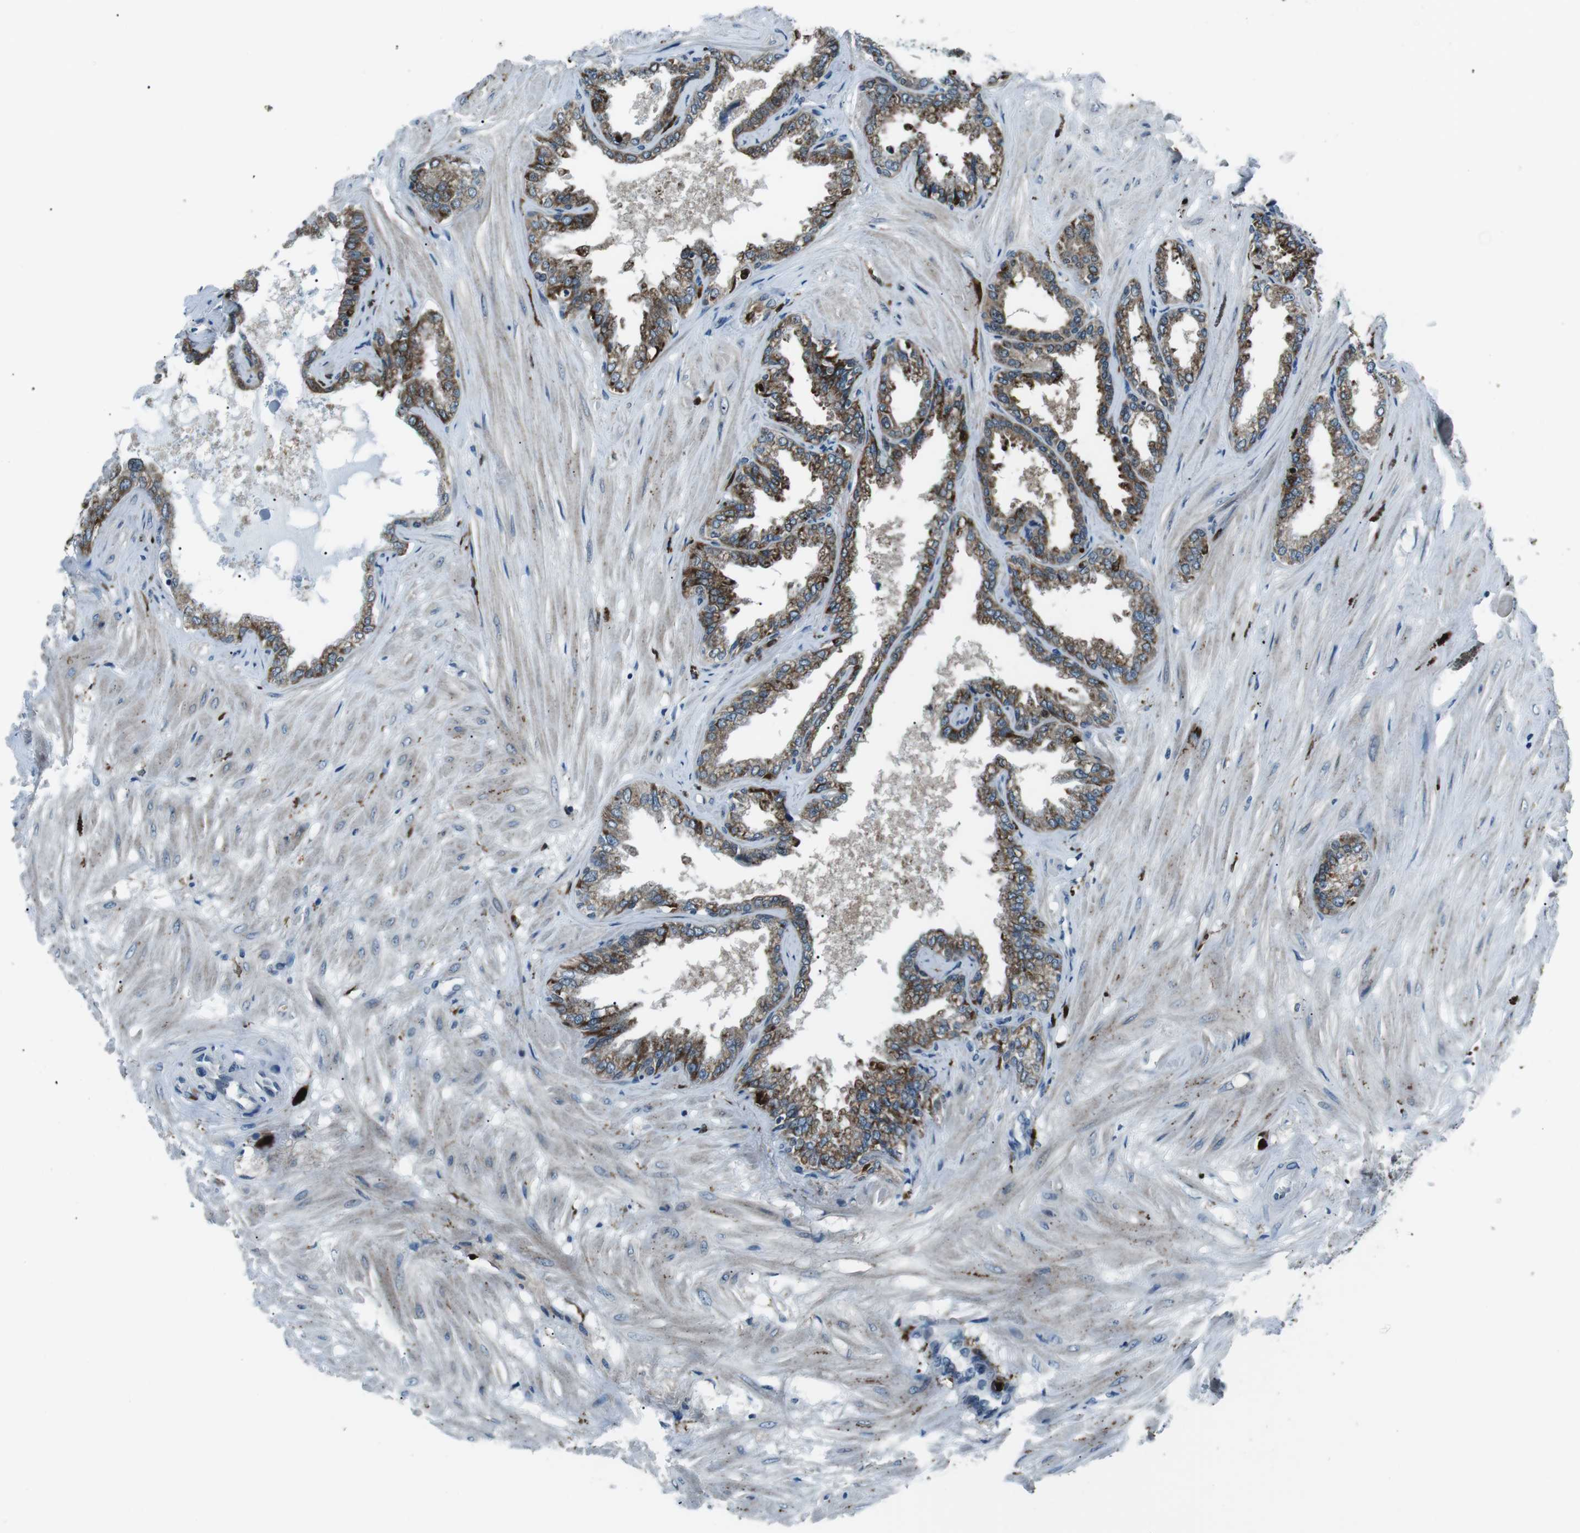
{"staining": {"intensity": "moderate", "quantity": ">75%", "location": "cytoplasmic/membranous"}, "tissue": "seminal vesicle", "cell_type": "Glandular cells", "image_type": "normal", "snomed": [{"axis": "morphology", "description": "Normal tissue, NOS"}, {"axis": "topography", "description": "Seminal veicle"}], "caption": "Immunohistochemical staining of benign human seminal vesicle exhibits >75% levels of moderate cytoplasmic/membranous protein staining in approximately >75% of glandular cells.", "gene": "BLNK", "patient": {"sex": "male", "age": 46}}